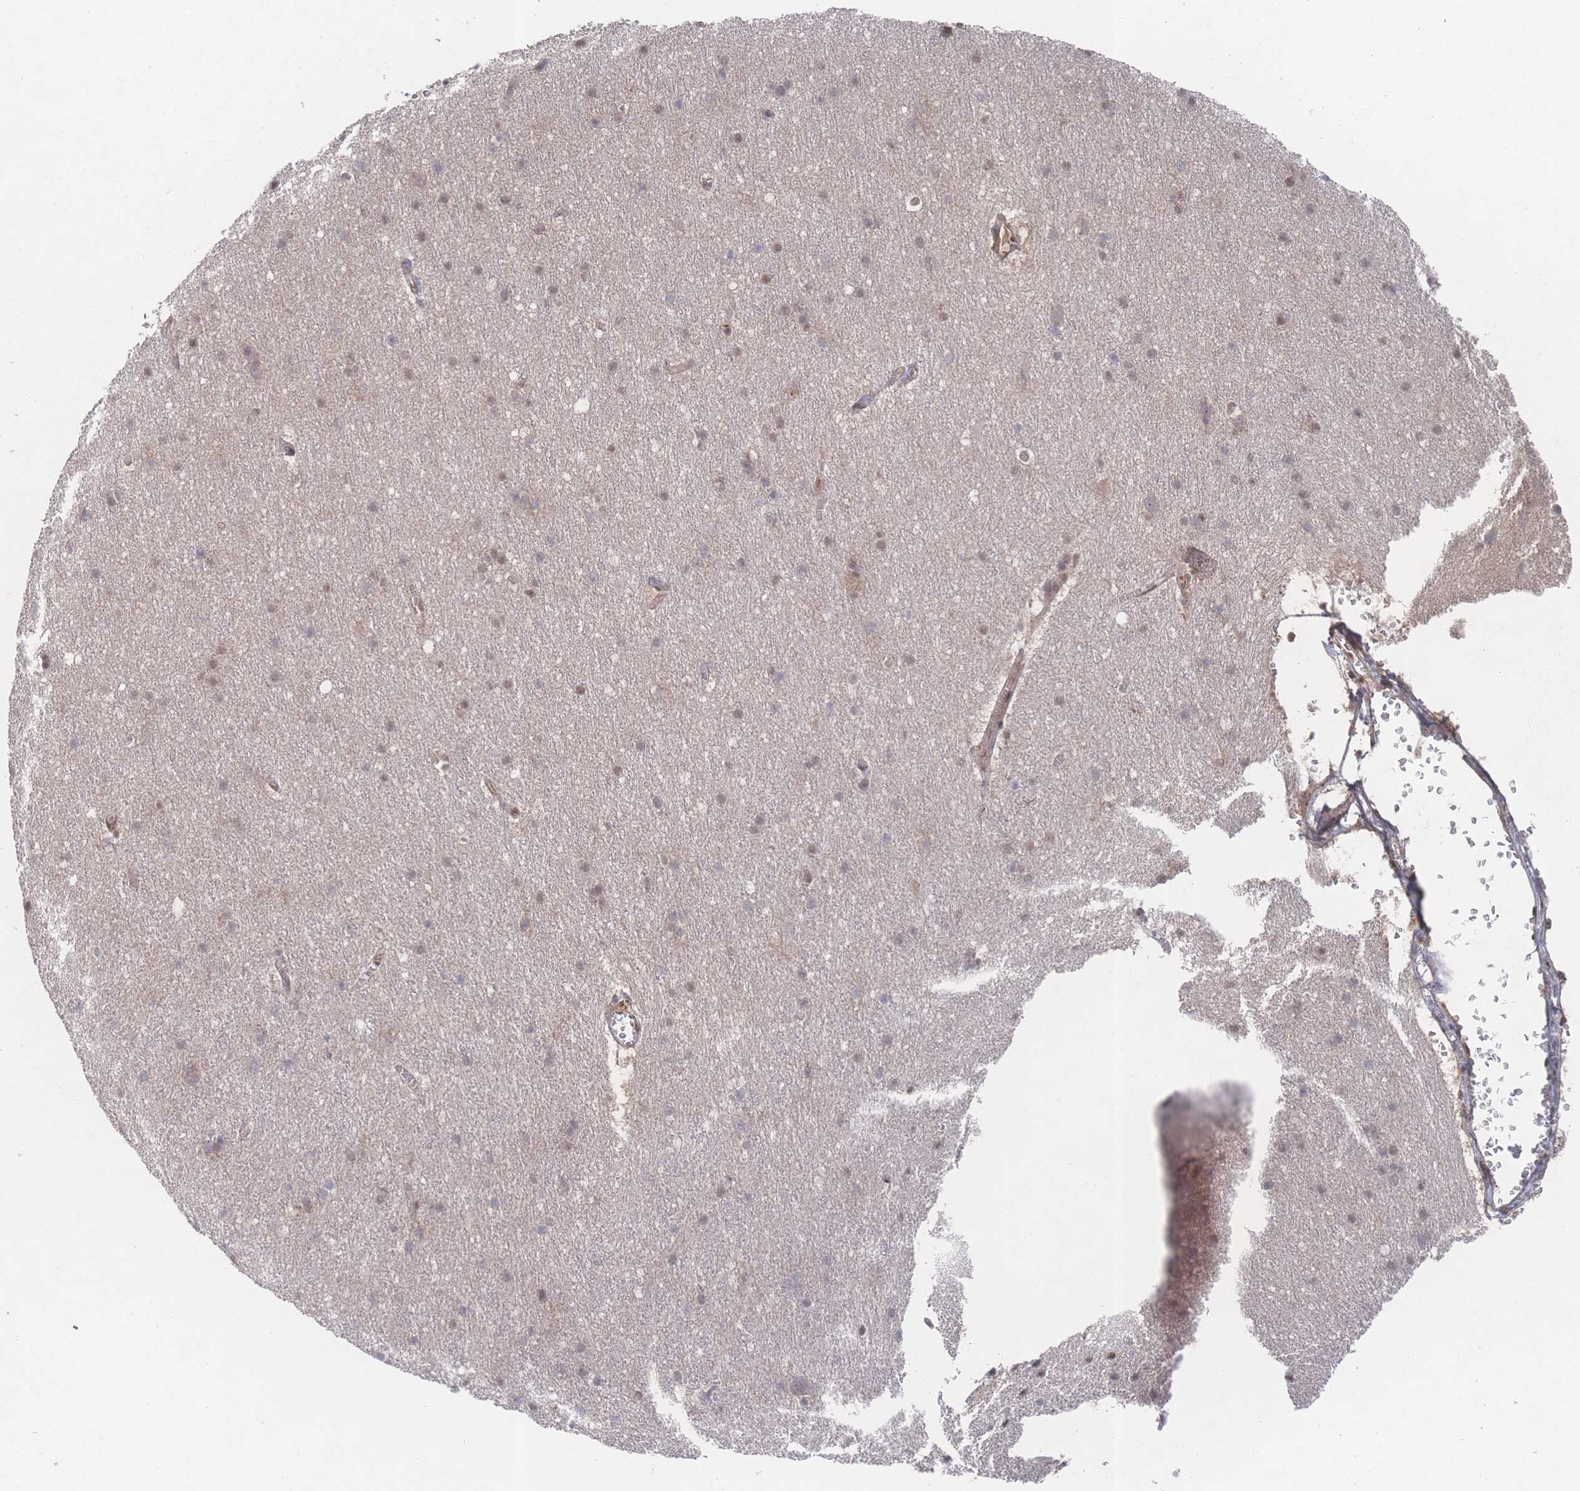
{"staining": {"intensity": "weak", "quantity": ">75%", "location": "cytoplasmic/membranous"}, "tissue": "cerebral cortex", "cell_type": "Endothelial cells", "image_type": "normal", "snomed": [{"axis": "morphology", "description": "Normal tissue, NOS"}, {"axis": "topography", "description": "Cerebral cortex"}], "caption": "Protein analysis of normal cerebral cortex exhibits weak cytoplasmic/membranous expression in about >75% of endothelial cells.", "gene": "PSMA1", "patient": {"sex": "male", "age": 54}}